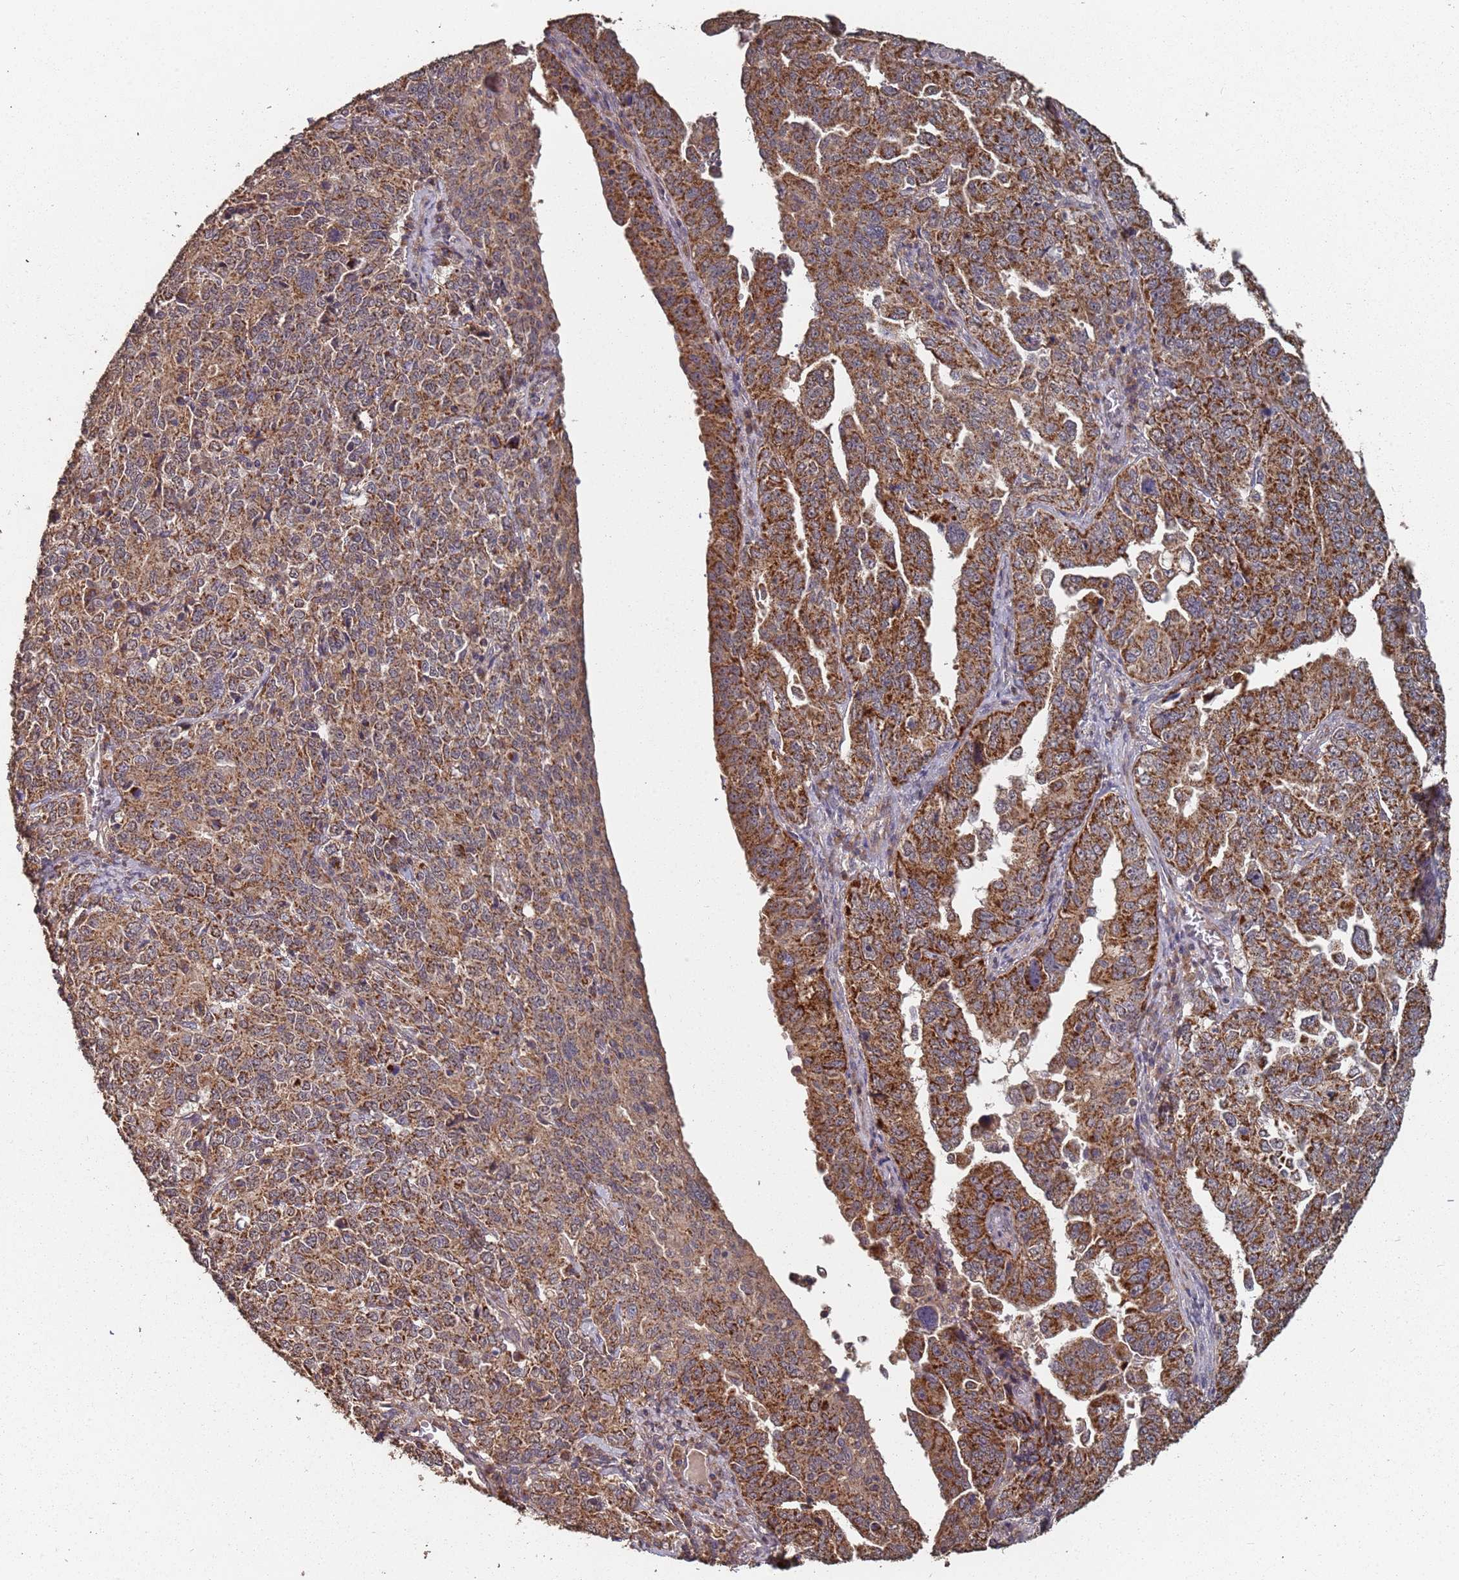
{"staining": {"intensity": "strong", "quantity": ">75%", "location": "cytoplasmic/membranous"}, "tissue": "ovarian cancer", "cell_type": "Tumor cells", "image_type": "cancer", "snomed": [{"axis": "morphology", "description": "Carcinoma, endometroid"}, {"axis": "topography", "description": "Ovary"}], "caption": "This is an image of immunohistochemistry staining of endometroid carcinoma (ovarian), which shows strong staining in the cytoplasmic/membranous of tumor cells.", "gene": "PRORP", "patient": {"sex": "female", "age": 62}}